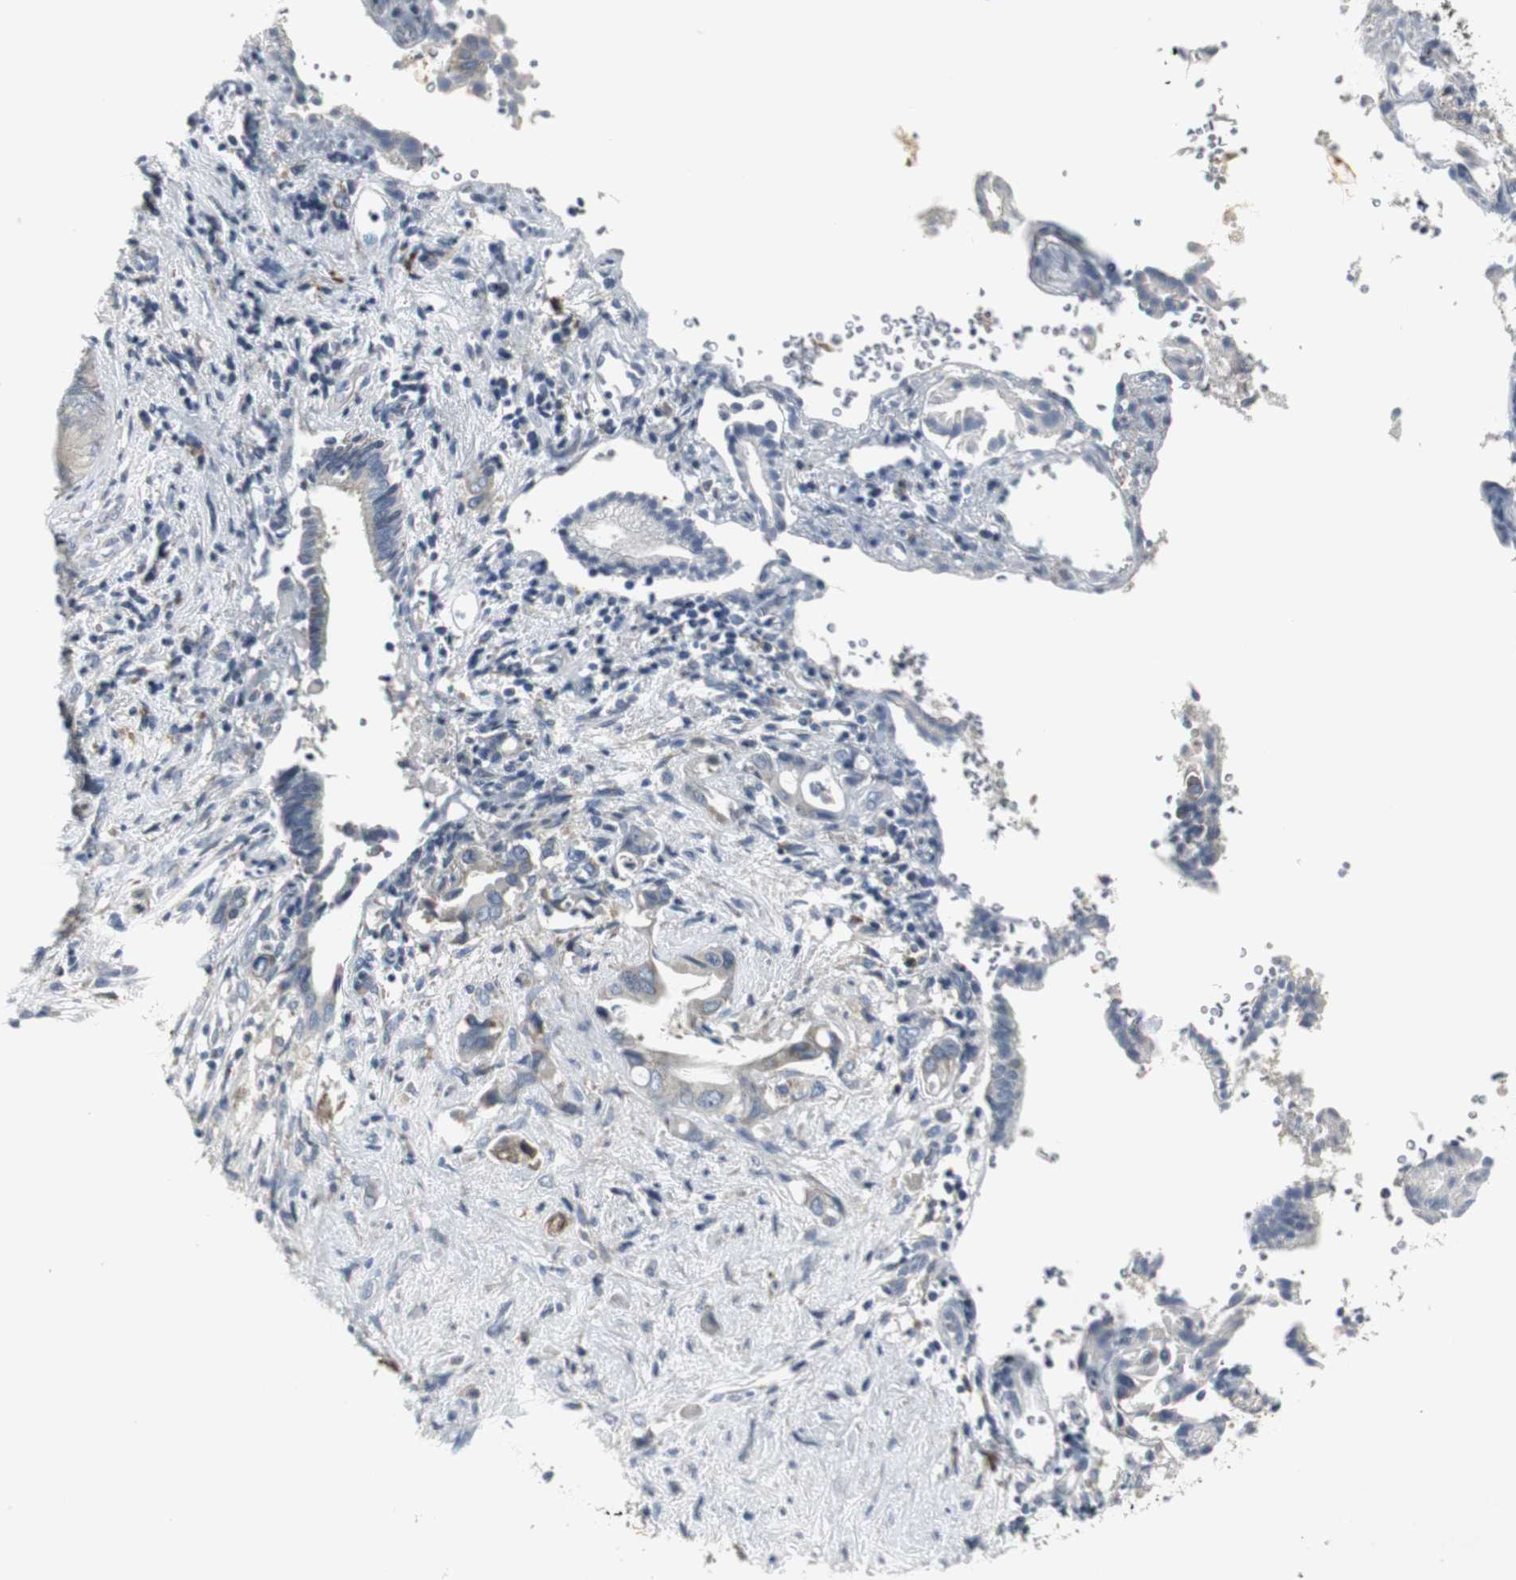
{"staining": {"intensity": "moderate", "quantity": "25%-75%", "location": "cytoplasmic/membranous"}, "tissue": "liver cancer", "cell_type": "Tumor cells", "image_type": "cancer", "snomed": [{"axis": "morphology", "description": "Cholangiocarcinoma"}, {"axis": "topography", "description": "Liver"}], "caption": "This is a histology image of immunohistochemistry (IHC) staining of liver cancer, which shows moderate expression in the cytoplasmic/membranous of tumor cells.", "gene": "SLC2A5", "patient": {"sex": "male", "age": 58}}